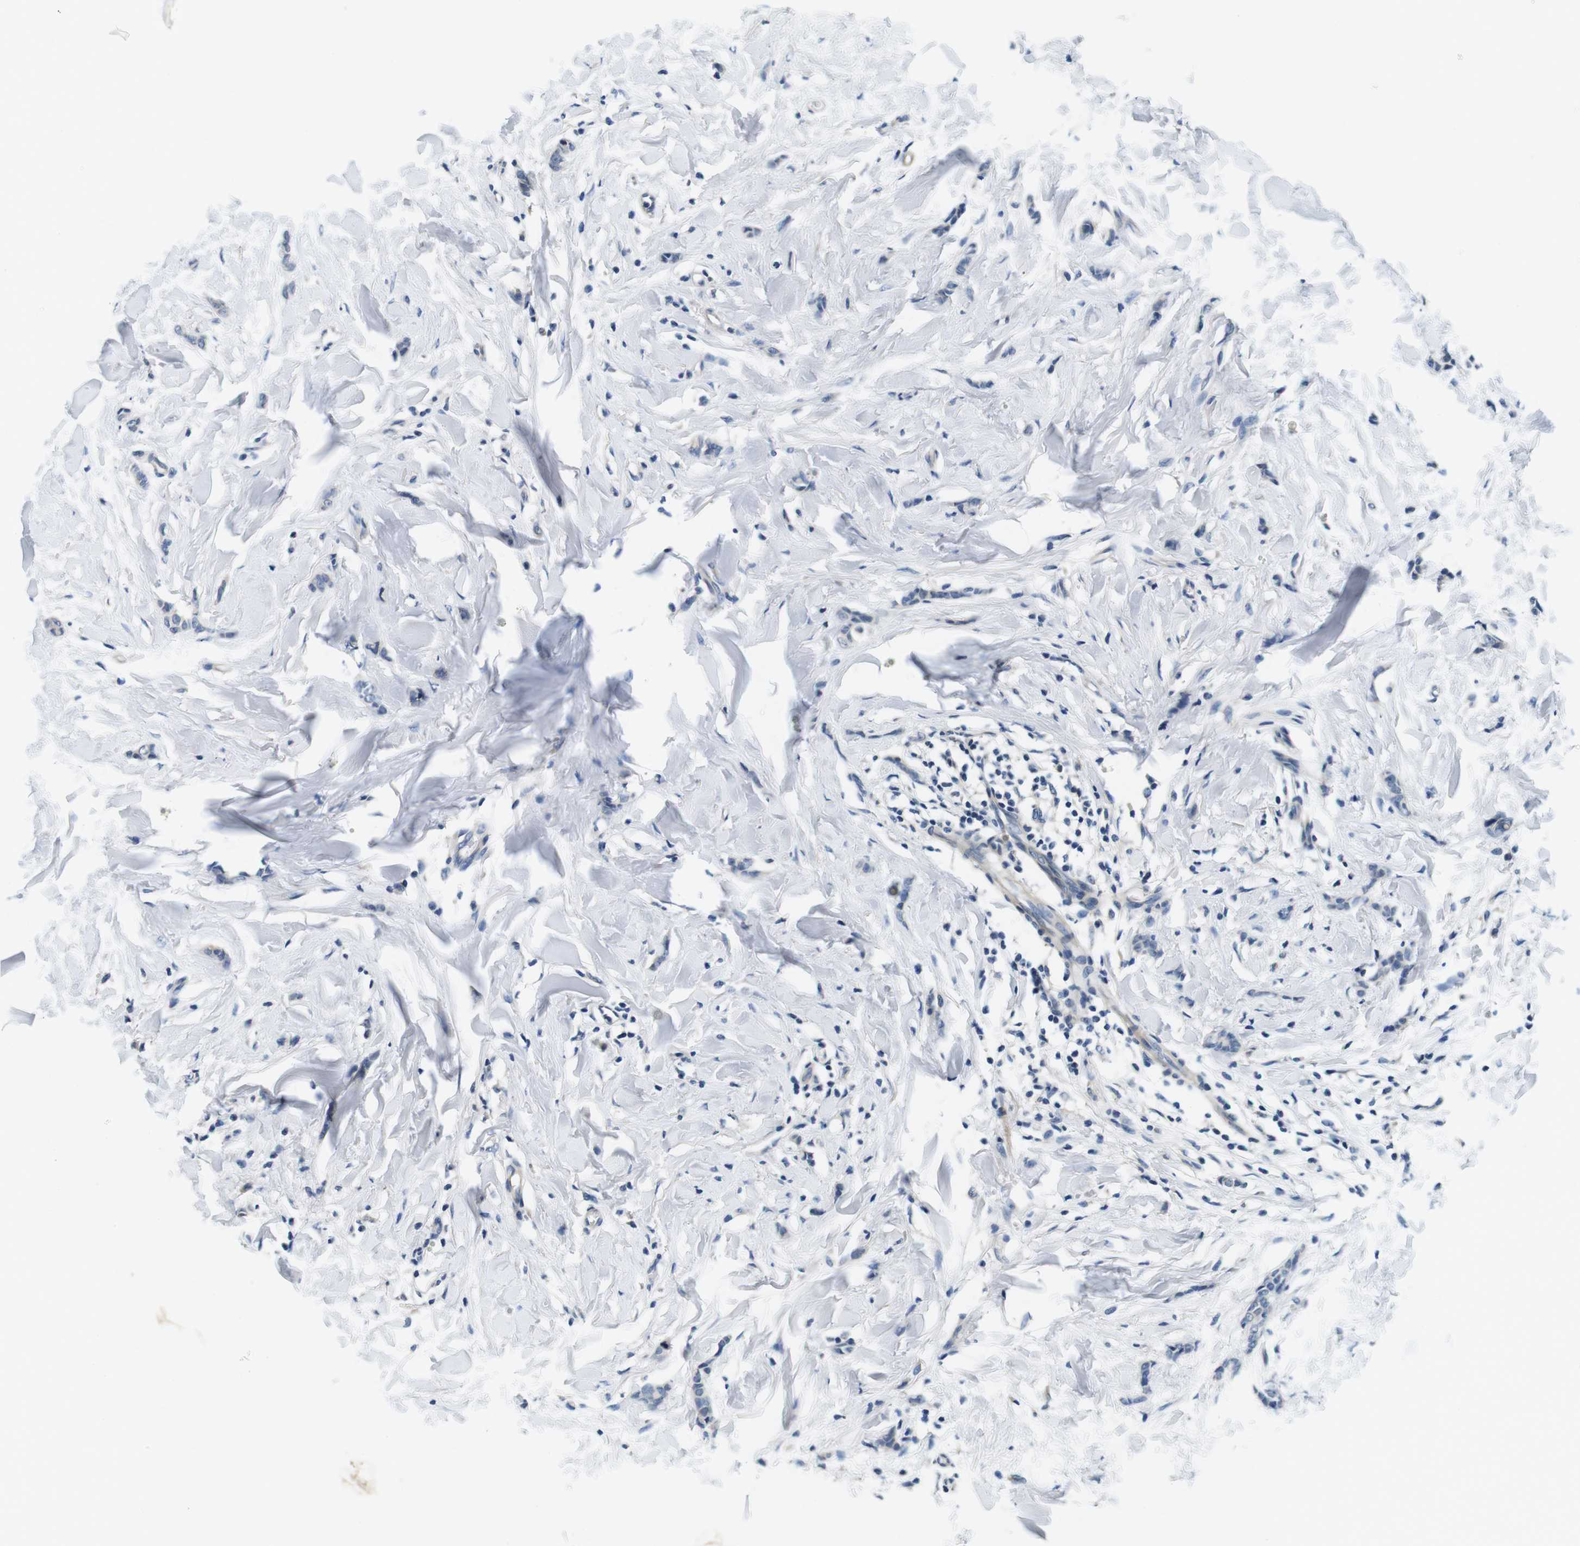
{"staining": {"intensity": "negative", "quantity": "none", "location": "none"}, "tissue": "breast cancer", "cell_type": "Tumor cells", "image_type": "cancer", "snomed": [{"axis": "morphology", "description": "Lobular carcinoma"}, {"axis": "topography", "description": "Skin"}, {"axis": "topography", "description": "Breast"}], "caption": "A high-resolution photomicrograph shows immunohistochemistry (IHC) staining of breast lobular carcinoma, which reveals no significant positivity in tumor cells.", "gene": "DTNA", "patient": {"sex": "female", "age": 46}}